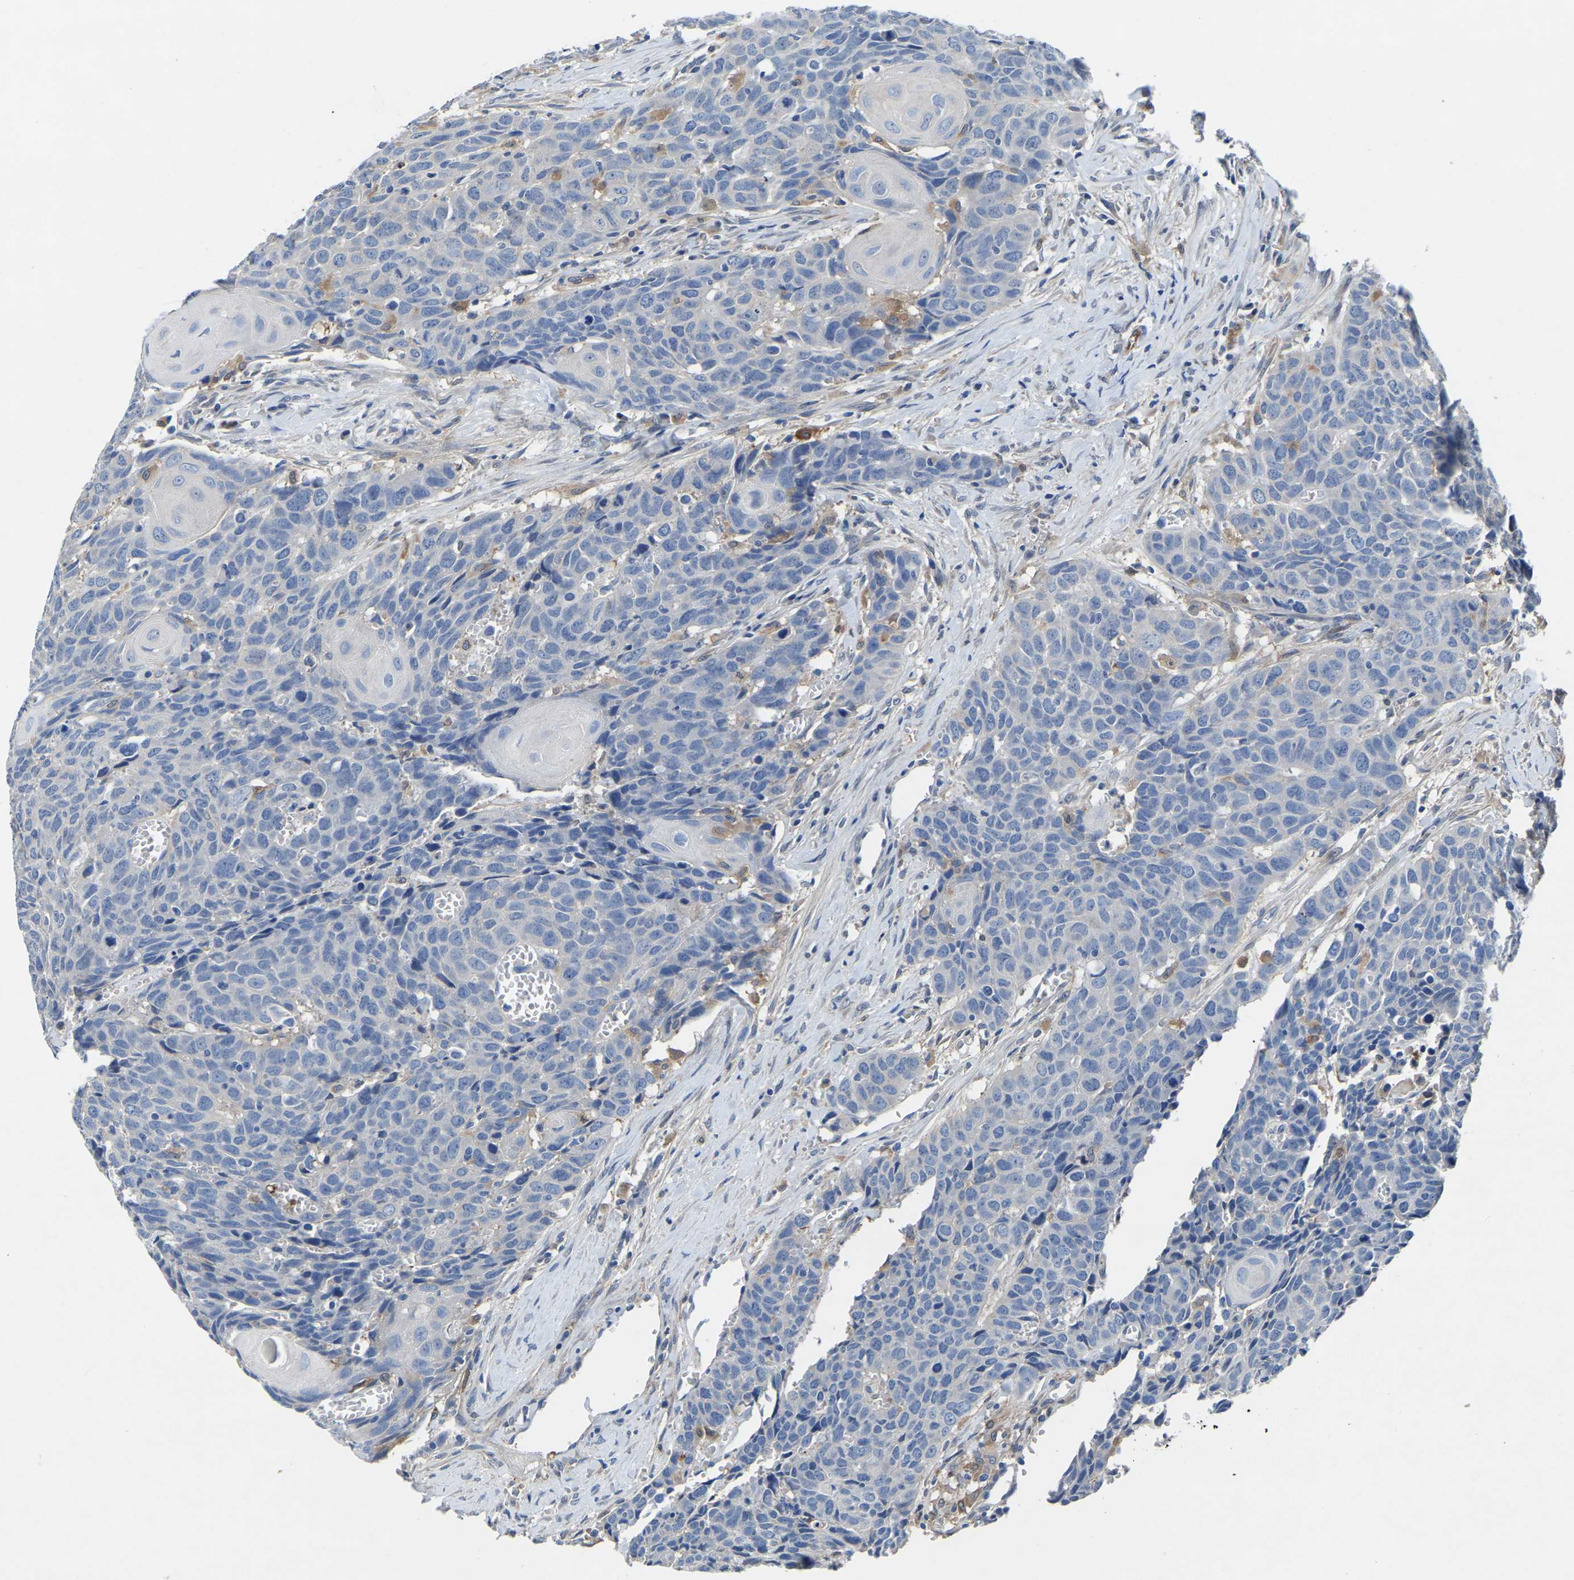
{"staining": {"intensity": "negative", "quantity": "none", "location": "none"}, "tissue": "head and neck cancer", "cell_type": "Tumor cells", "image_type": "cancer", "snomed": [{"axis": "morphology", "description": "Squamous cell carcinoma, NOS"}, {"axis": "topography", "description": "Head-Neck"}], "caption": "Head and neck squamous cell carcinoma stained for a protein using immunohistochemistry shows no staining tumor cells.", "gene": "ATG2B", "patient": {"sex": "male", "age": 66}}